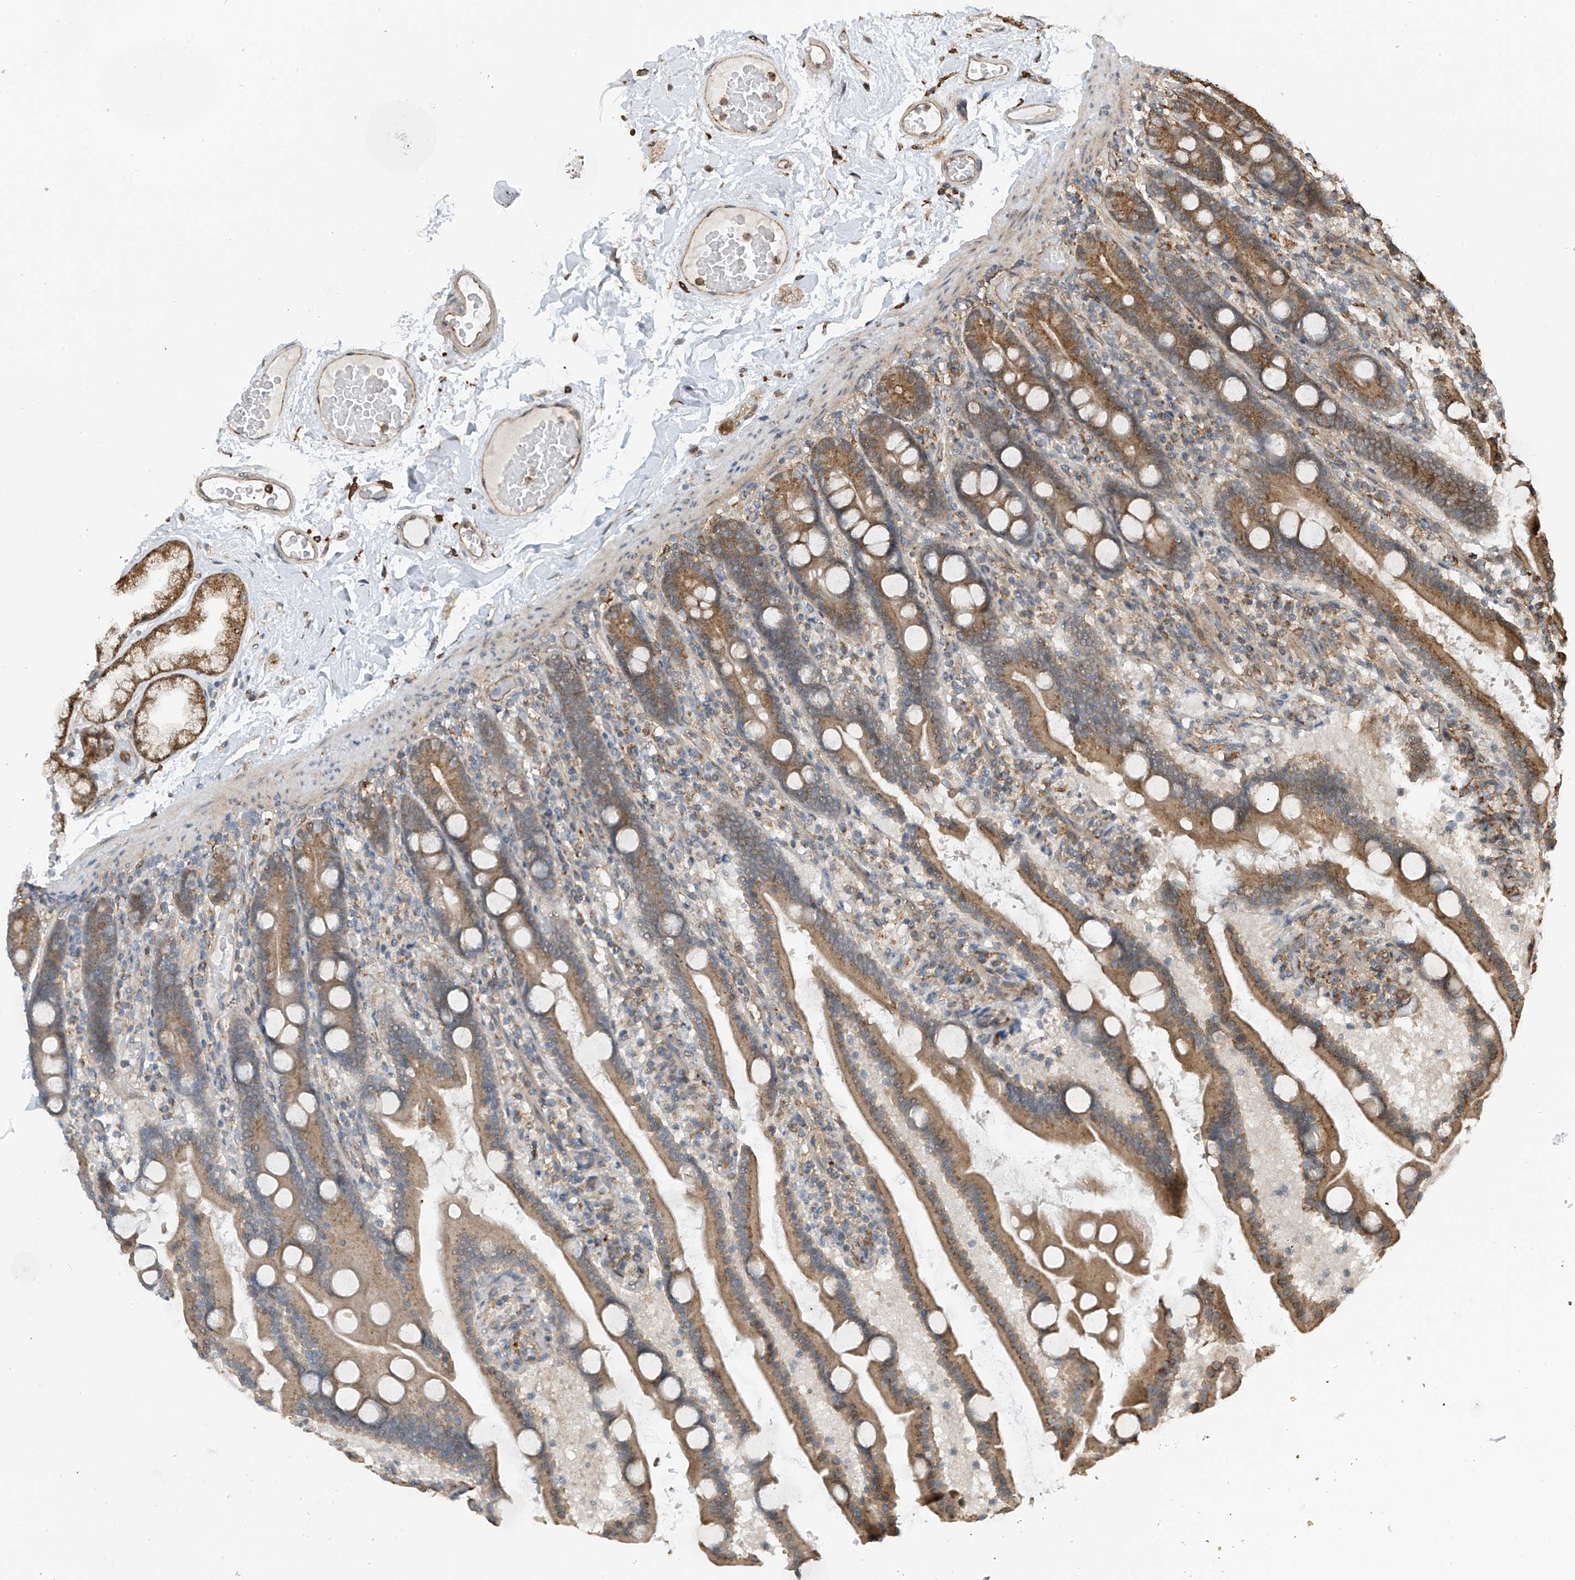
{"staining": {"intensity": "moderate", "quantity": "25%-75%", "location": "cytoplasmic/membranous"}, "tissue": "duodenum", "cell_type": "Glandular cells", "image_type": "normal", "snomed": [{"axis": "morphology", "description": "Normal tissue, NOS"}, {"axis": "topography", "description": "Duodenum"}], "caption": "Duodenum stained with a brown dye shows moderate cytoplasmic/membranous positive positivity in approximately 25%-75% of glandular cells.", "gene": "ZNF189", "patient": {"sex": "male", "age": 55}}